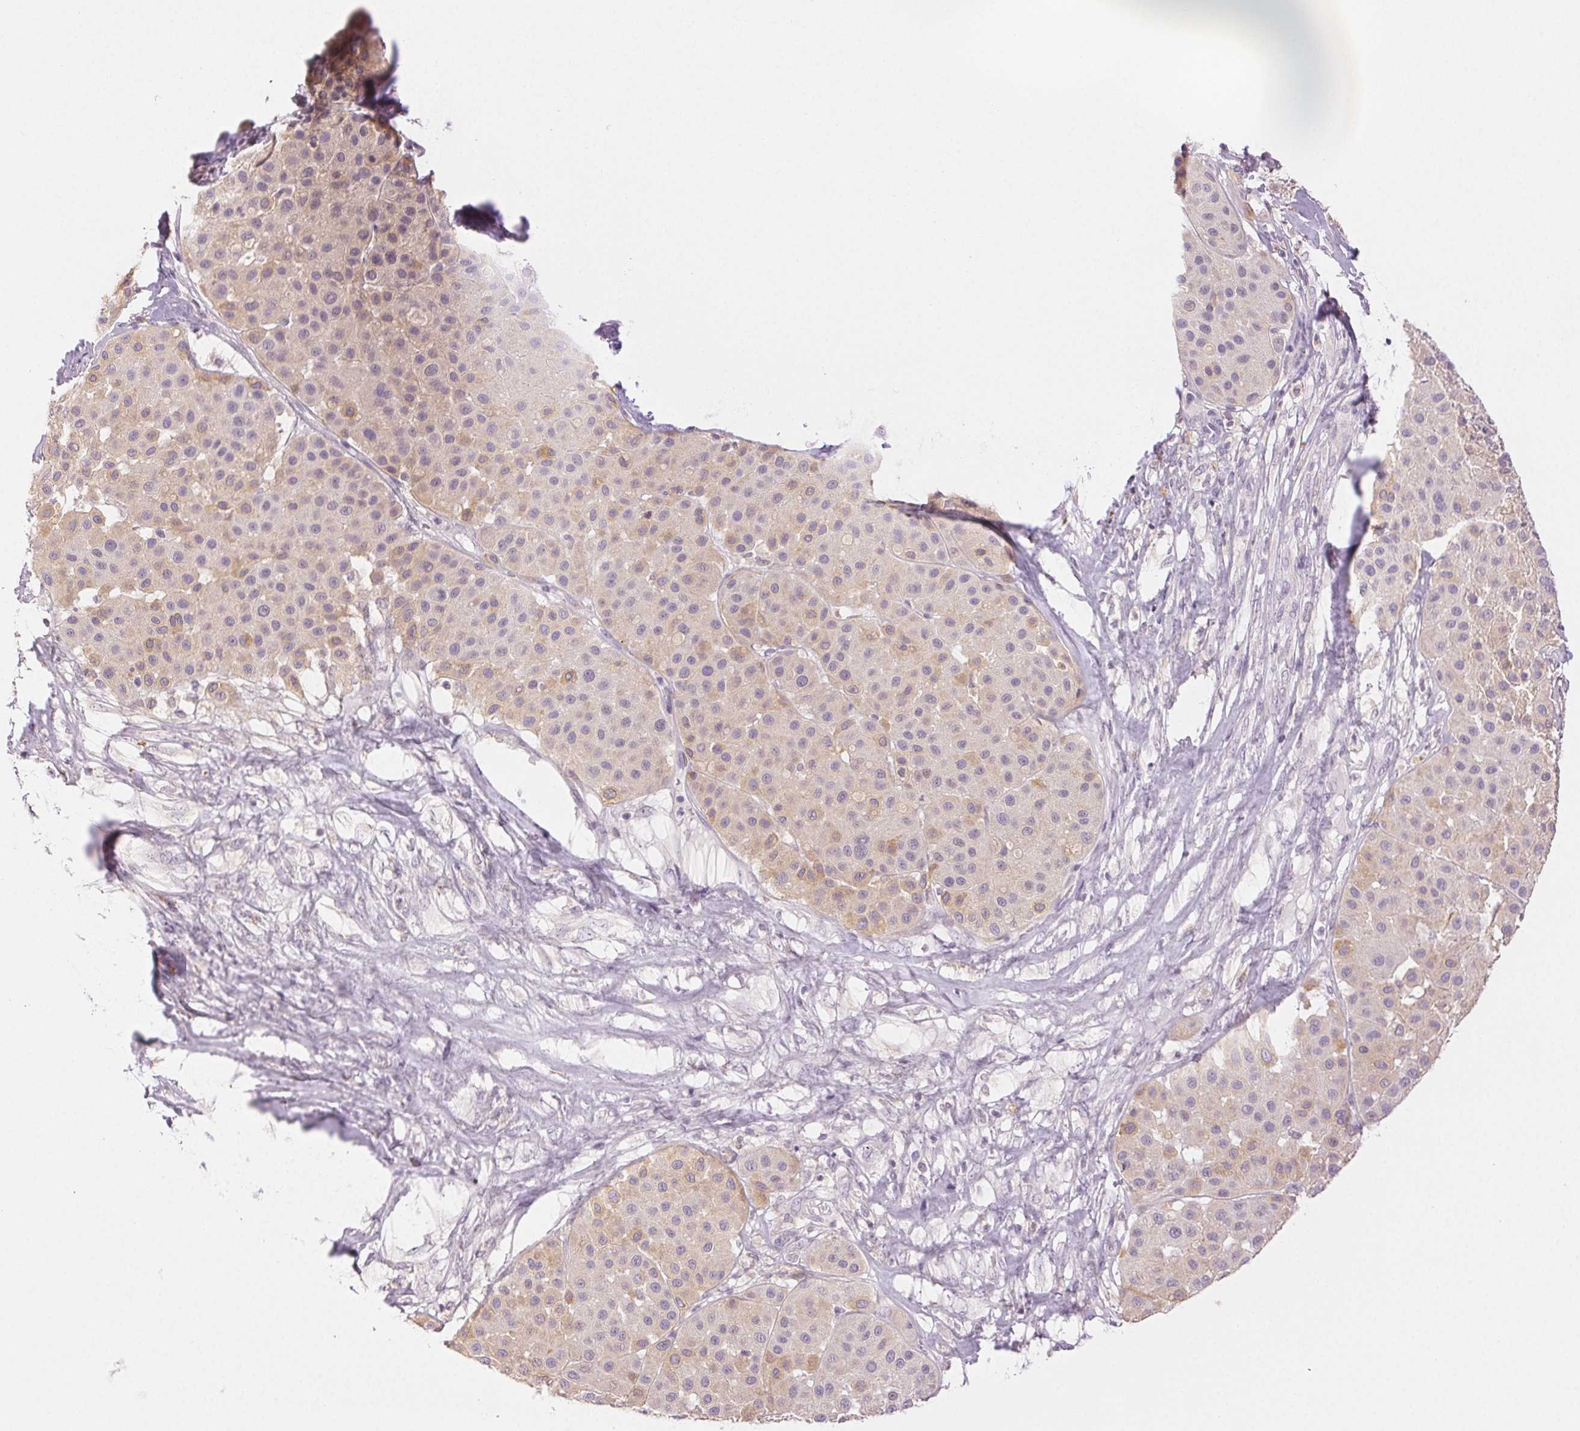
{"staining": {"intensity": "weak", "quantity": "<25%", "location": "cytoplasmic/membranous"}, "tissue": "melanoma", "cell_type": "Tumor cells", "image_type": "cancer", "snomed": [{"axis": "morphology", "description": "Malignant melanoma, Metastatic site"}, {"axis": "topography", "description": "Smooth muscle"}], "caption": "Immunohistochemistry (IHC) image of neoplastic tissue: malignant melanoma (metastatic site) stained with DAB (3,3'-diaminobenzidine) shows no significant protein positivity in tumor cells.", "gene": "SLC5A2", "patient": {"sex": "male", "age": 41}}